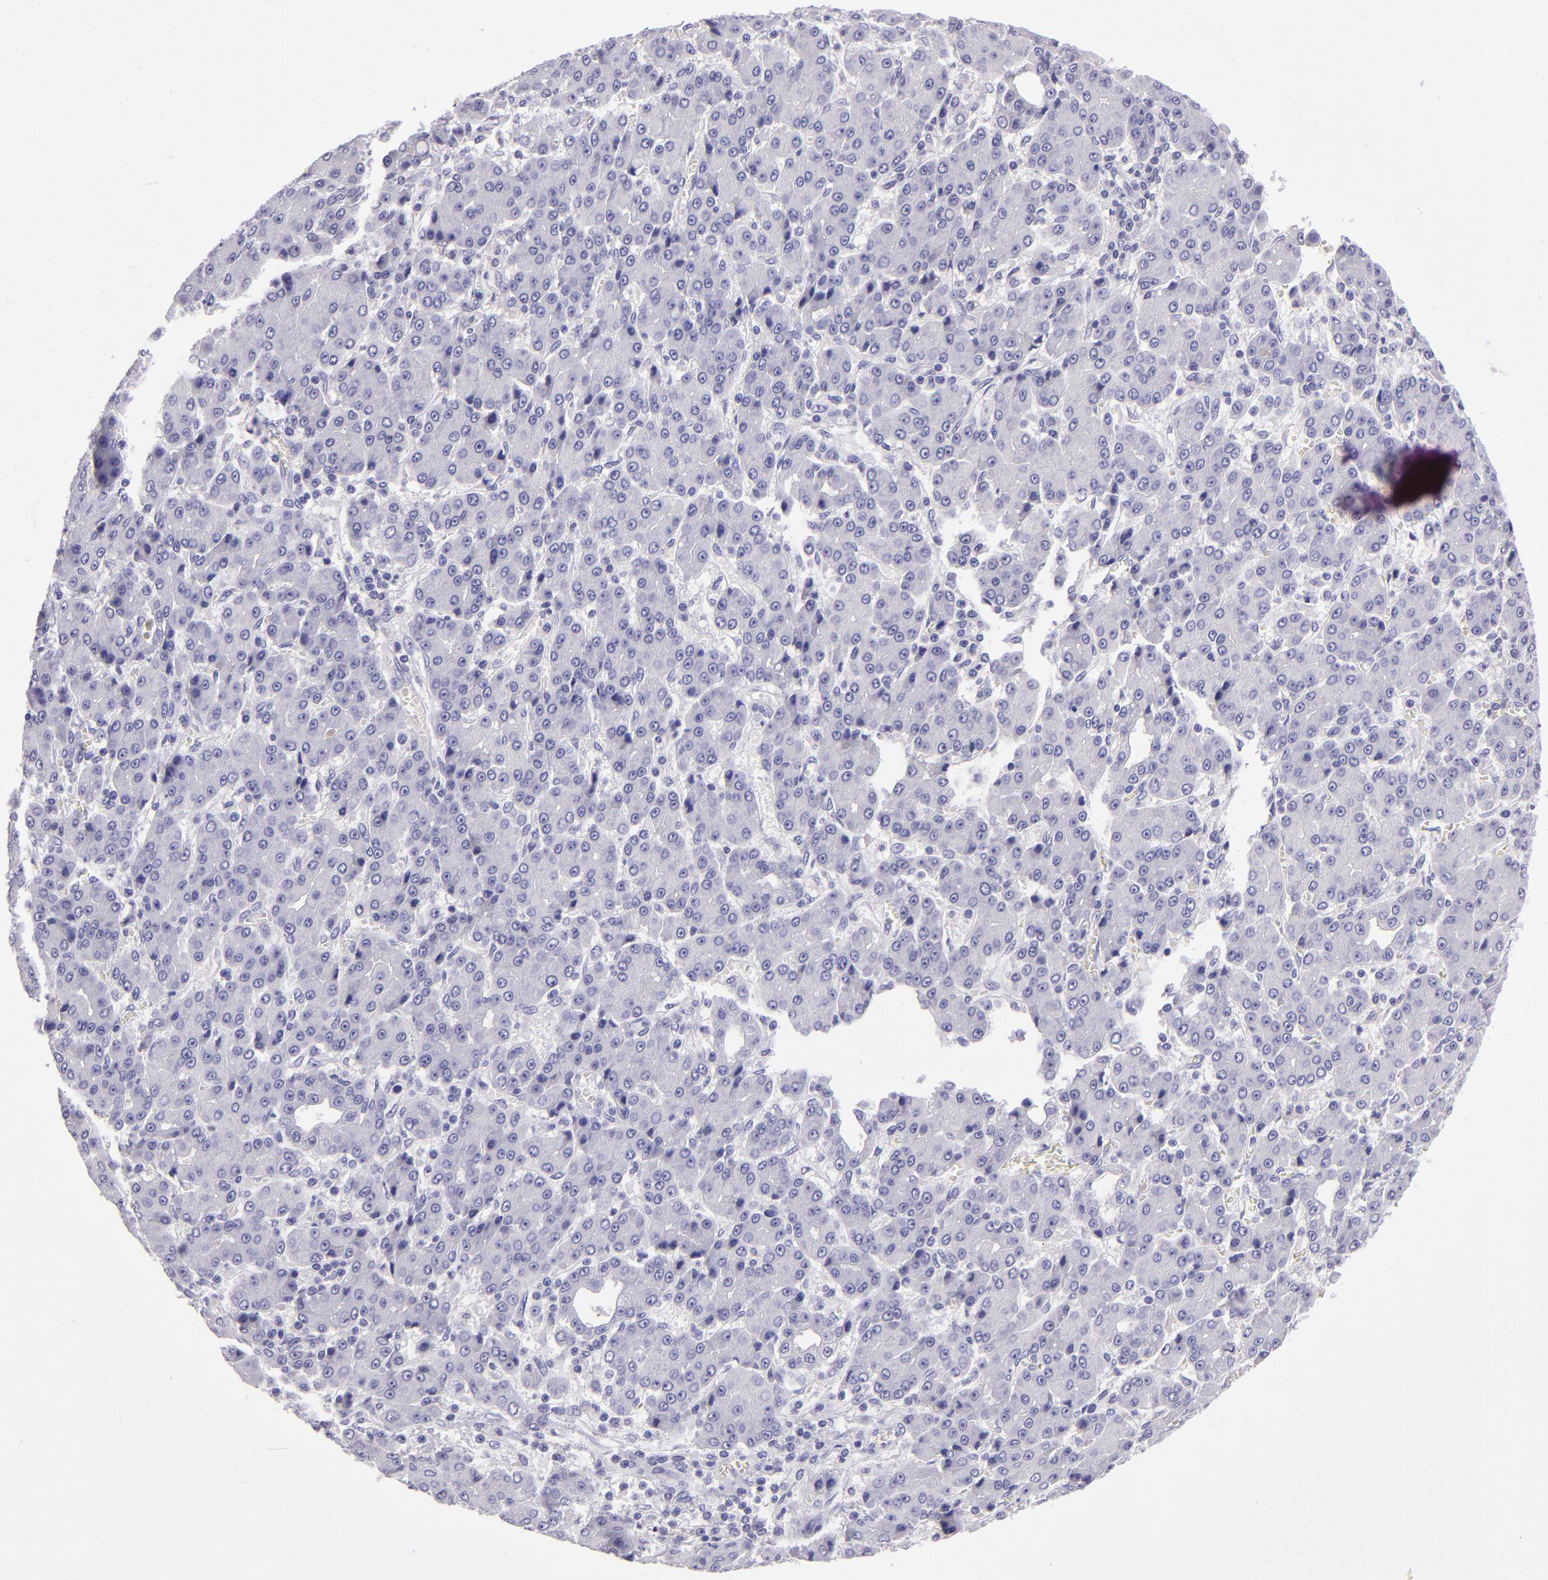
{"staining": {"intensity": "negative", "quantity": "none", "location": "none"}, "tissue": "liver cancer", "cell_type": "Tumor cells", "image_type": "cancer", "snomed": [{"axis": "morphology", "description": "Carcinoma, Hepatocellular, NOS"}, {"axis": "topography", "description": "Liver"}], "caption": "A histopathology image of liver cancer (hepatocellular carcinoma) stained for a protein reveals no brown staining in tumor cells. The staining is performed using DAB brown chromogen with nuclei counter-stained in using hematoxylin.", "gene": "TYRP1", "patient": {"sex": "male", "age": 69}}